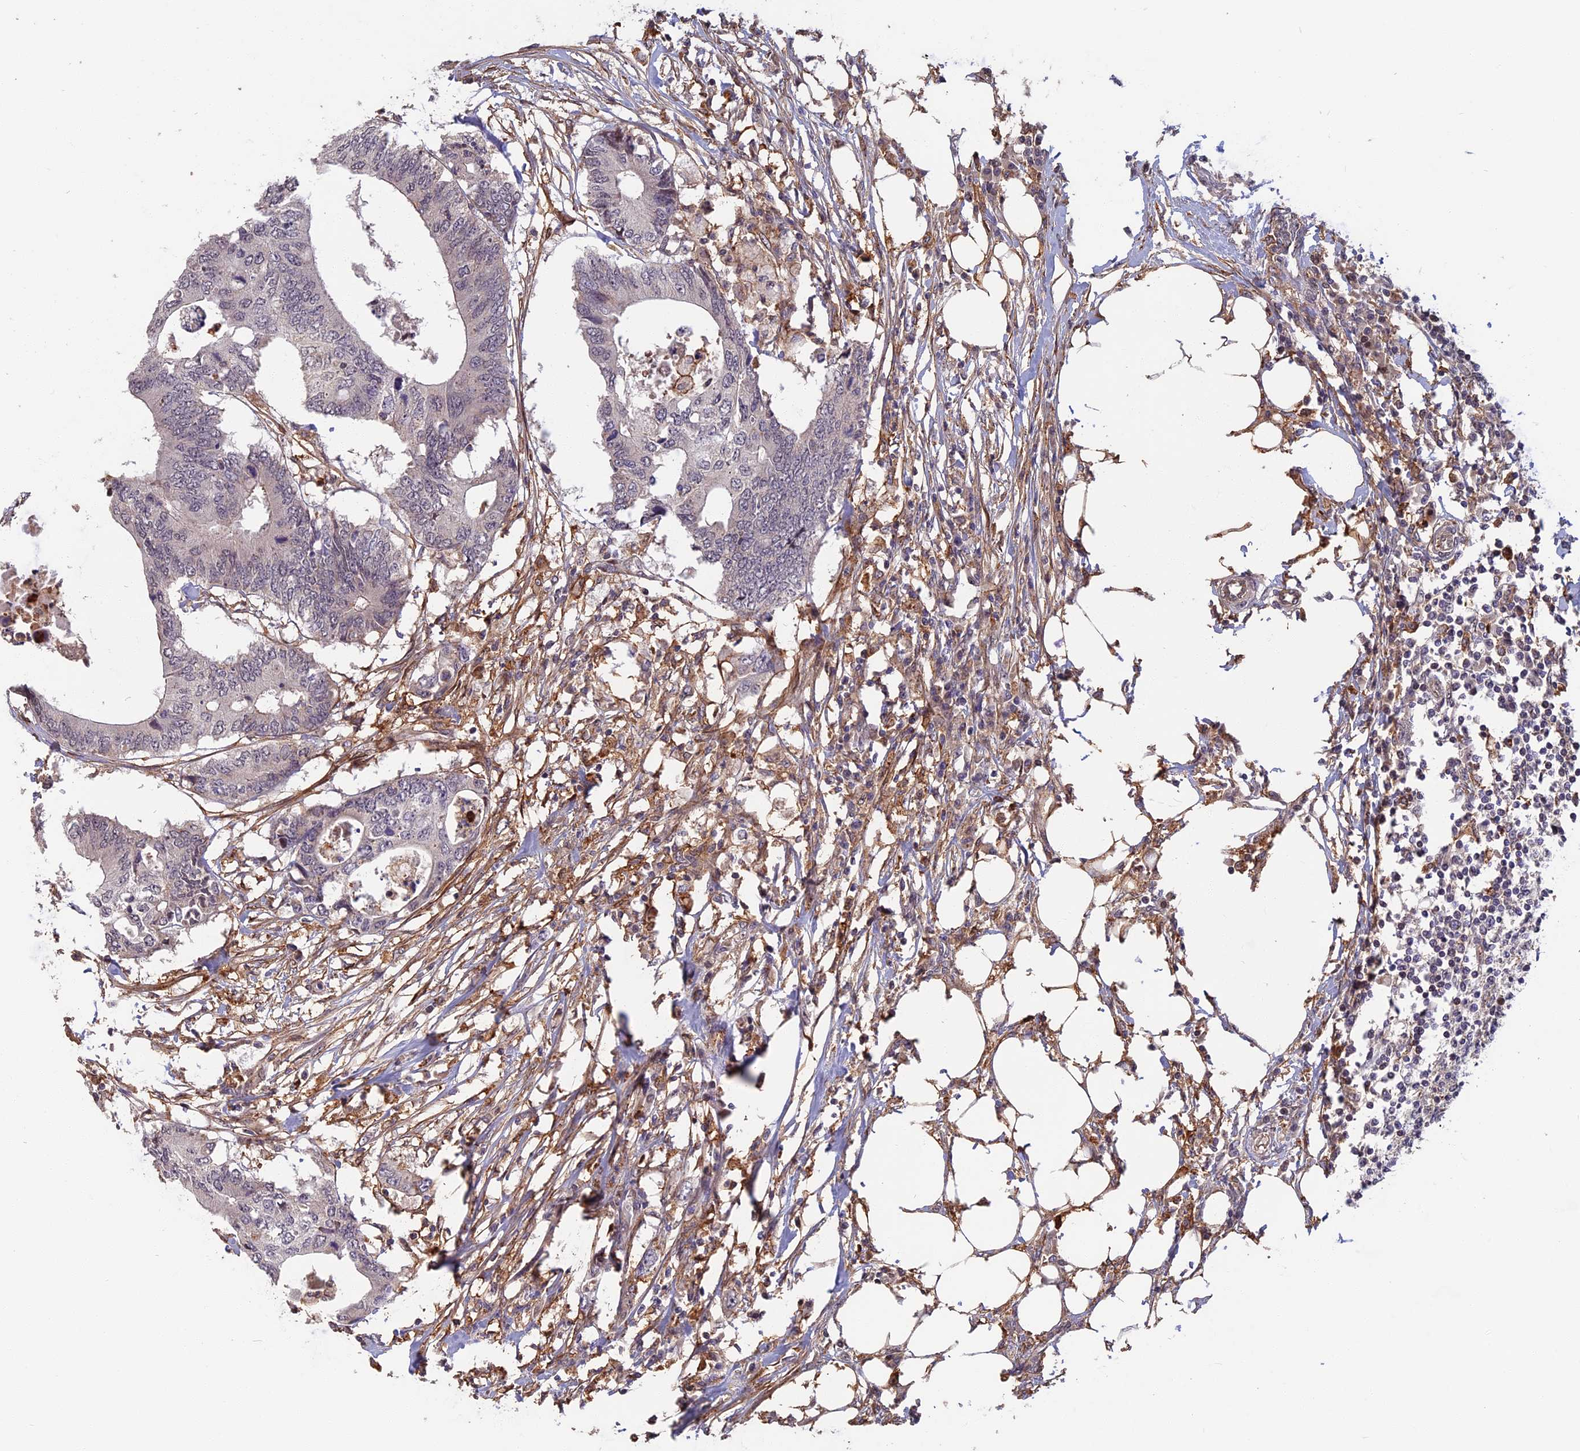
{"staining": {"intensity": "negative", "quantity": "none", "location": "none"}, "tissue": "colorectal cancer", "cell_type": "Tumor cells", "image_type": "cancer", "snomed": [{"axis": "morphology", "description": "Adenocarcinoma, NOS"}, {"axis": "topography", "description": "Colon"}], "caption": "Immunohistochemistry photomicrograph of colorectal cancer stained for a protein (brown), which demonstrates no expression in tumor cells. (DAB (3,3'-diaminobenzidine) immunohistochemistry visualized using brightfield microscopy, high magnification).", "gene": "SPG11", "patient": {"sex": "male", "age": 71}}